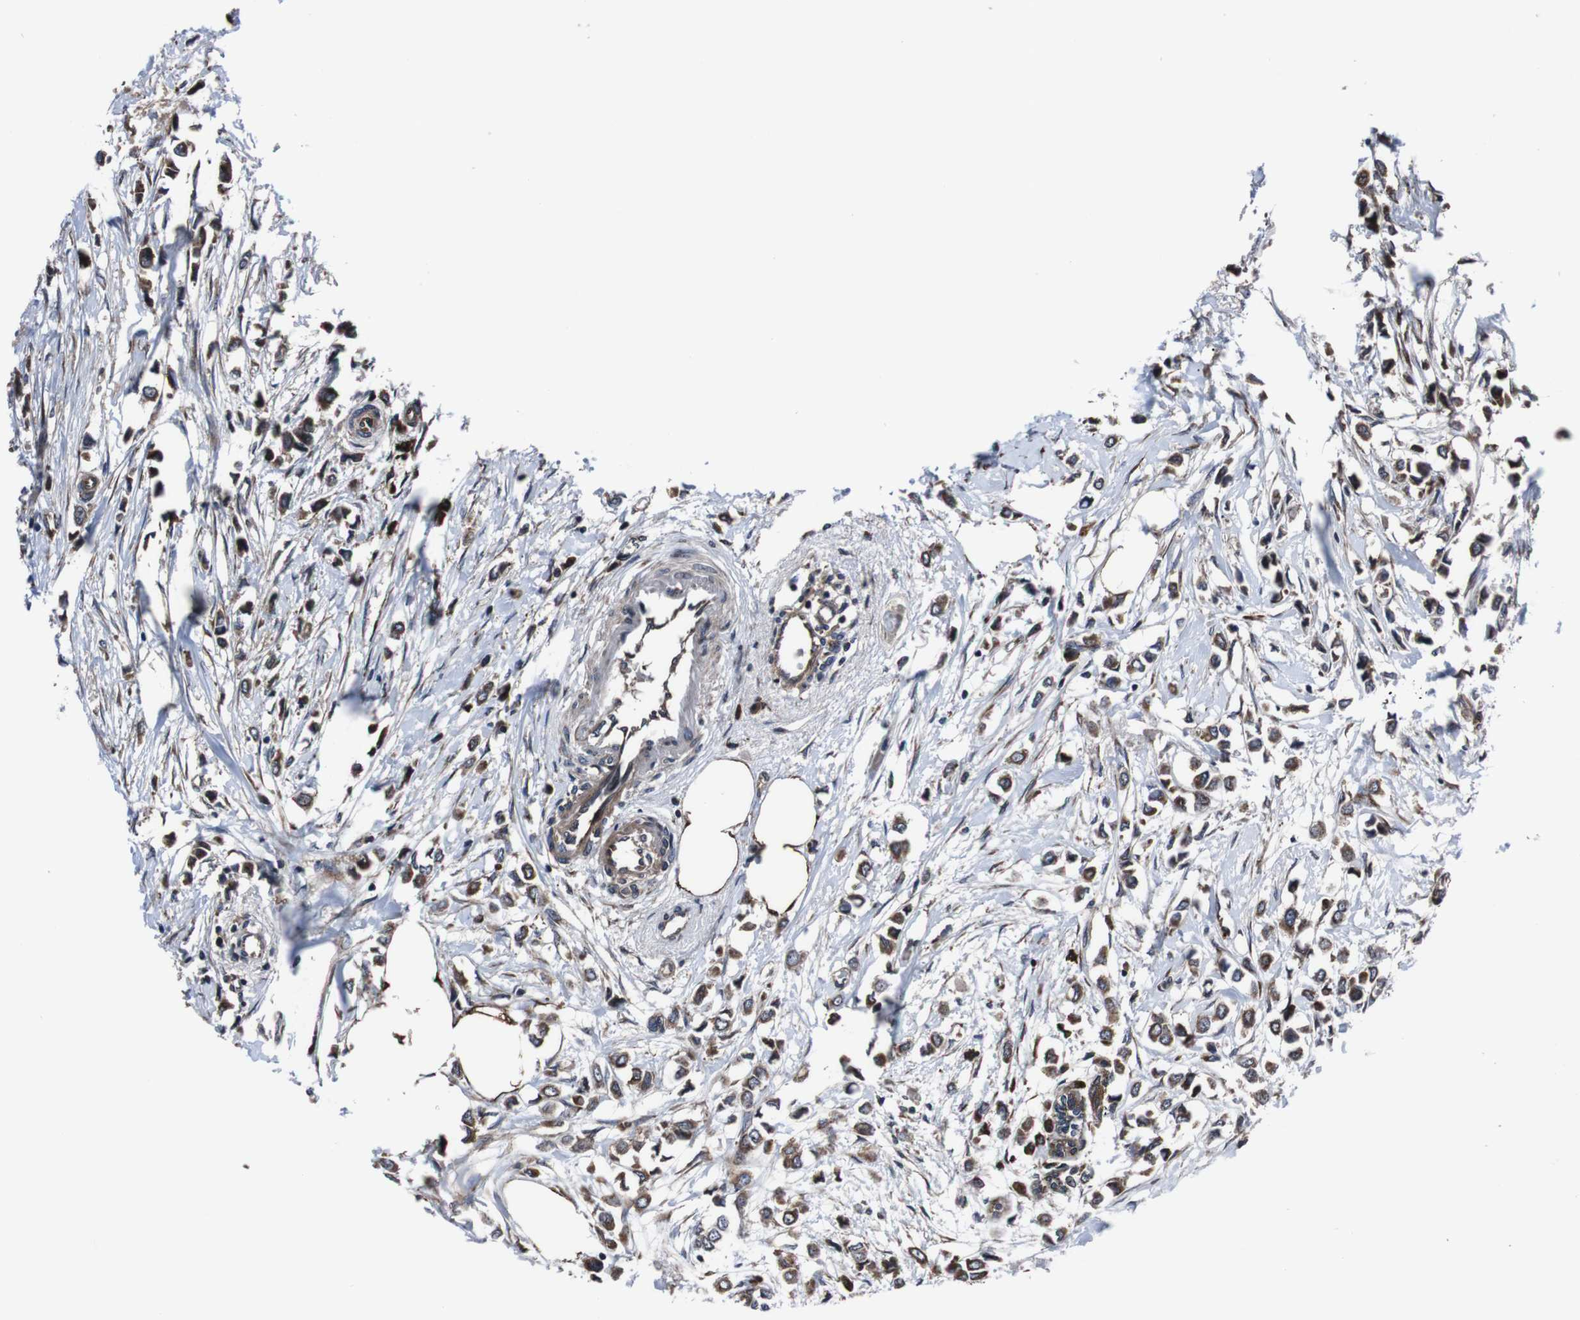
{"staining": {"intensity": "strong", "quantity": ">75%", "location": "cytoplasmic/membranous"}, "tissue": "breast cancer", "cell_type": "Tumor cells", "image_type": "cancer", "snomed": [{"axis": "morphology", "description": "Lobular carcinoma"}, {"axis": "topography", "description": "Breast"}], "caption": "A histopathology image showing strong cytoplasmic/membranous staining in about >75% of tumor cells in breast cancer, as visualized by brown immunohistochemical staining.", "gene": "EIF4A2", "patient": {"sex": "female", "age": 51}}